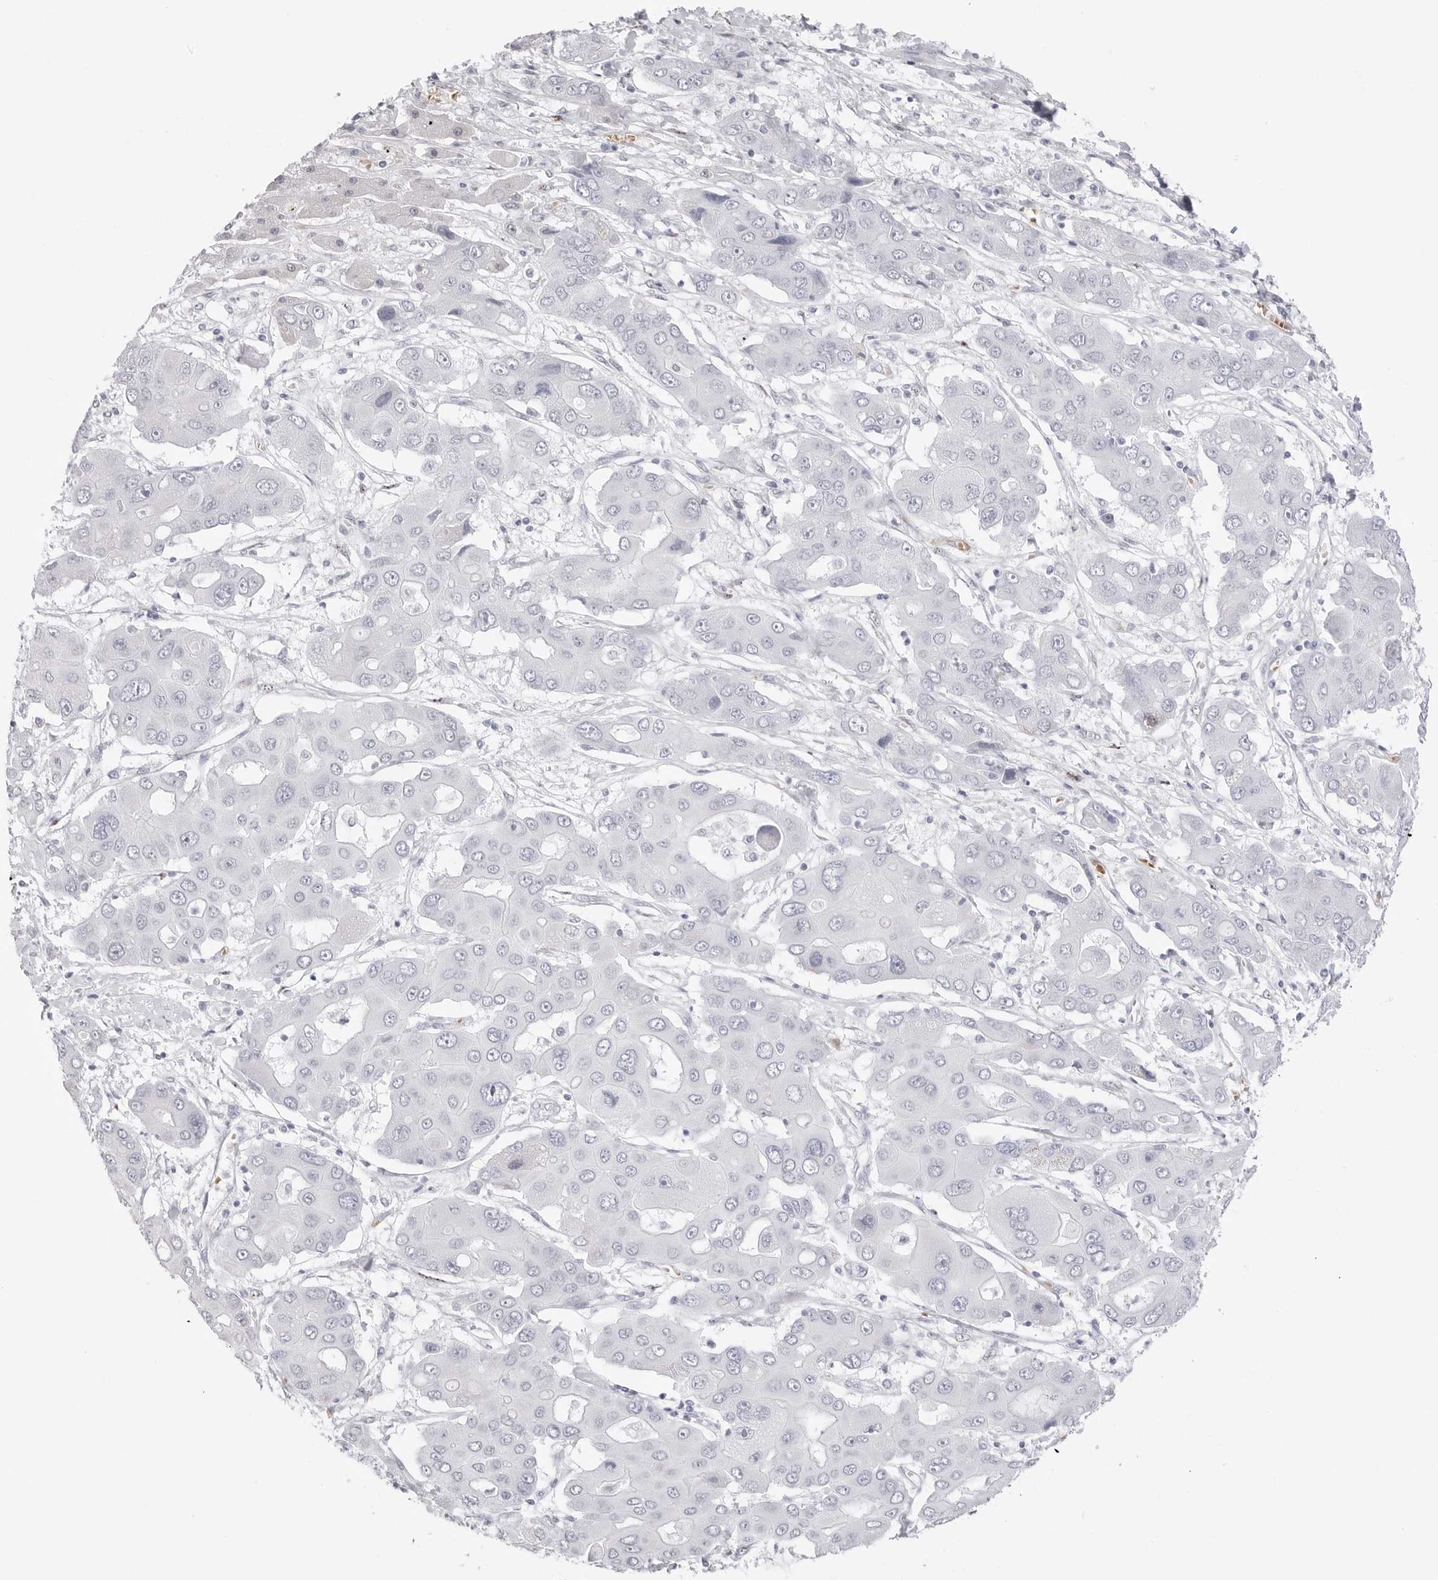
{"staining": {"intensity": "negative", "quantity": "none", "location": "none"}, "tissue": "liver cancer", "cell_type": "Tumor cells", "image_type": "cancer", "snomed": [{"axis": "morphology", "description": "Cholangiocarcinoma"}, {"axis": "topography", "description": "Liver"}], "caption": "Tumor cells show no significant protein staining in cholangiocarcinoma (liver).", "gene": "TSSK1B", "patient": {"sex": "male", "age": 67}}